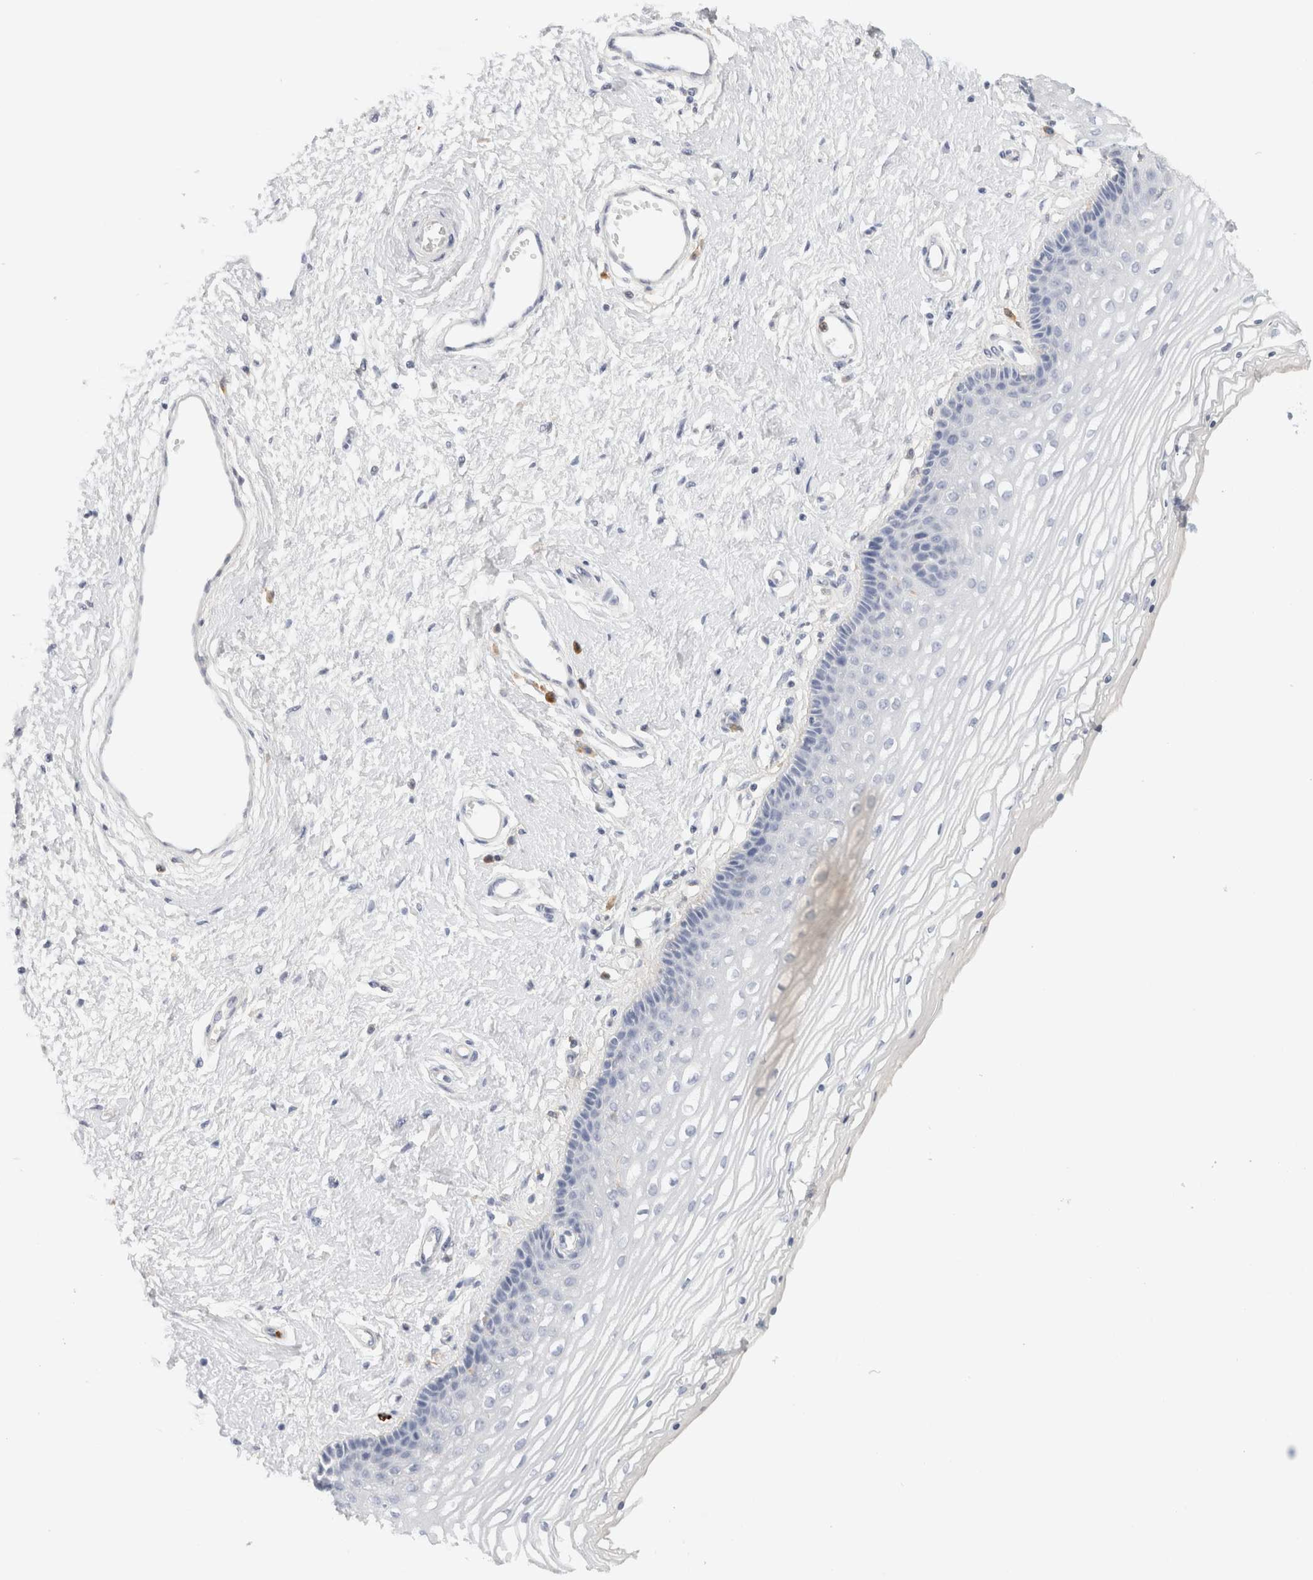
{"staining": {"intensity": "negative", "quantity": "none", "location": "none"}, "tissue": "vagina", "cell_type": "Squamous epithelial cells", "image_type": "normal", "snomed": [{"axis": "morphology", "description": "Normal tissue, NOS"}, {"axis": "topography", "description": "Vagina"}], "caption": "A high-resolution micrograph shows immunohistochemistry staining of normal vagina, which demonstrates no significant staining in squamous epithelial cells.", "gene": "FGL2", "patient": {"sex": "female", "age": 46}}